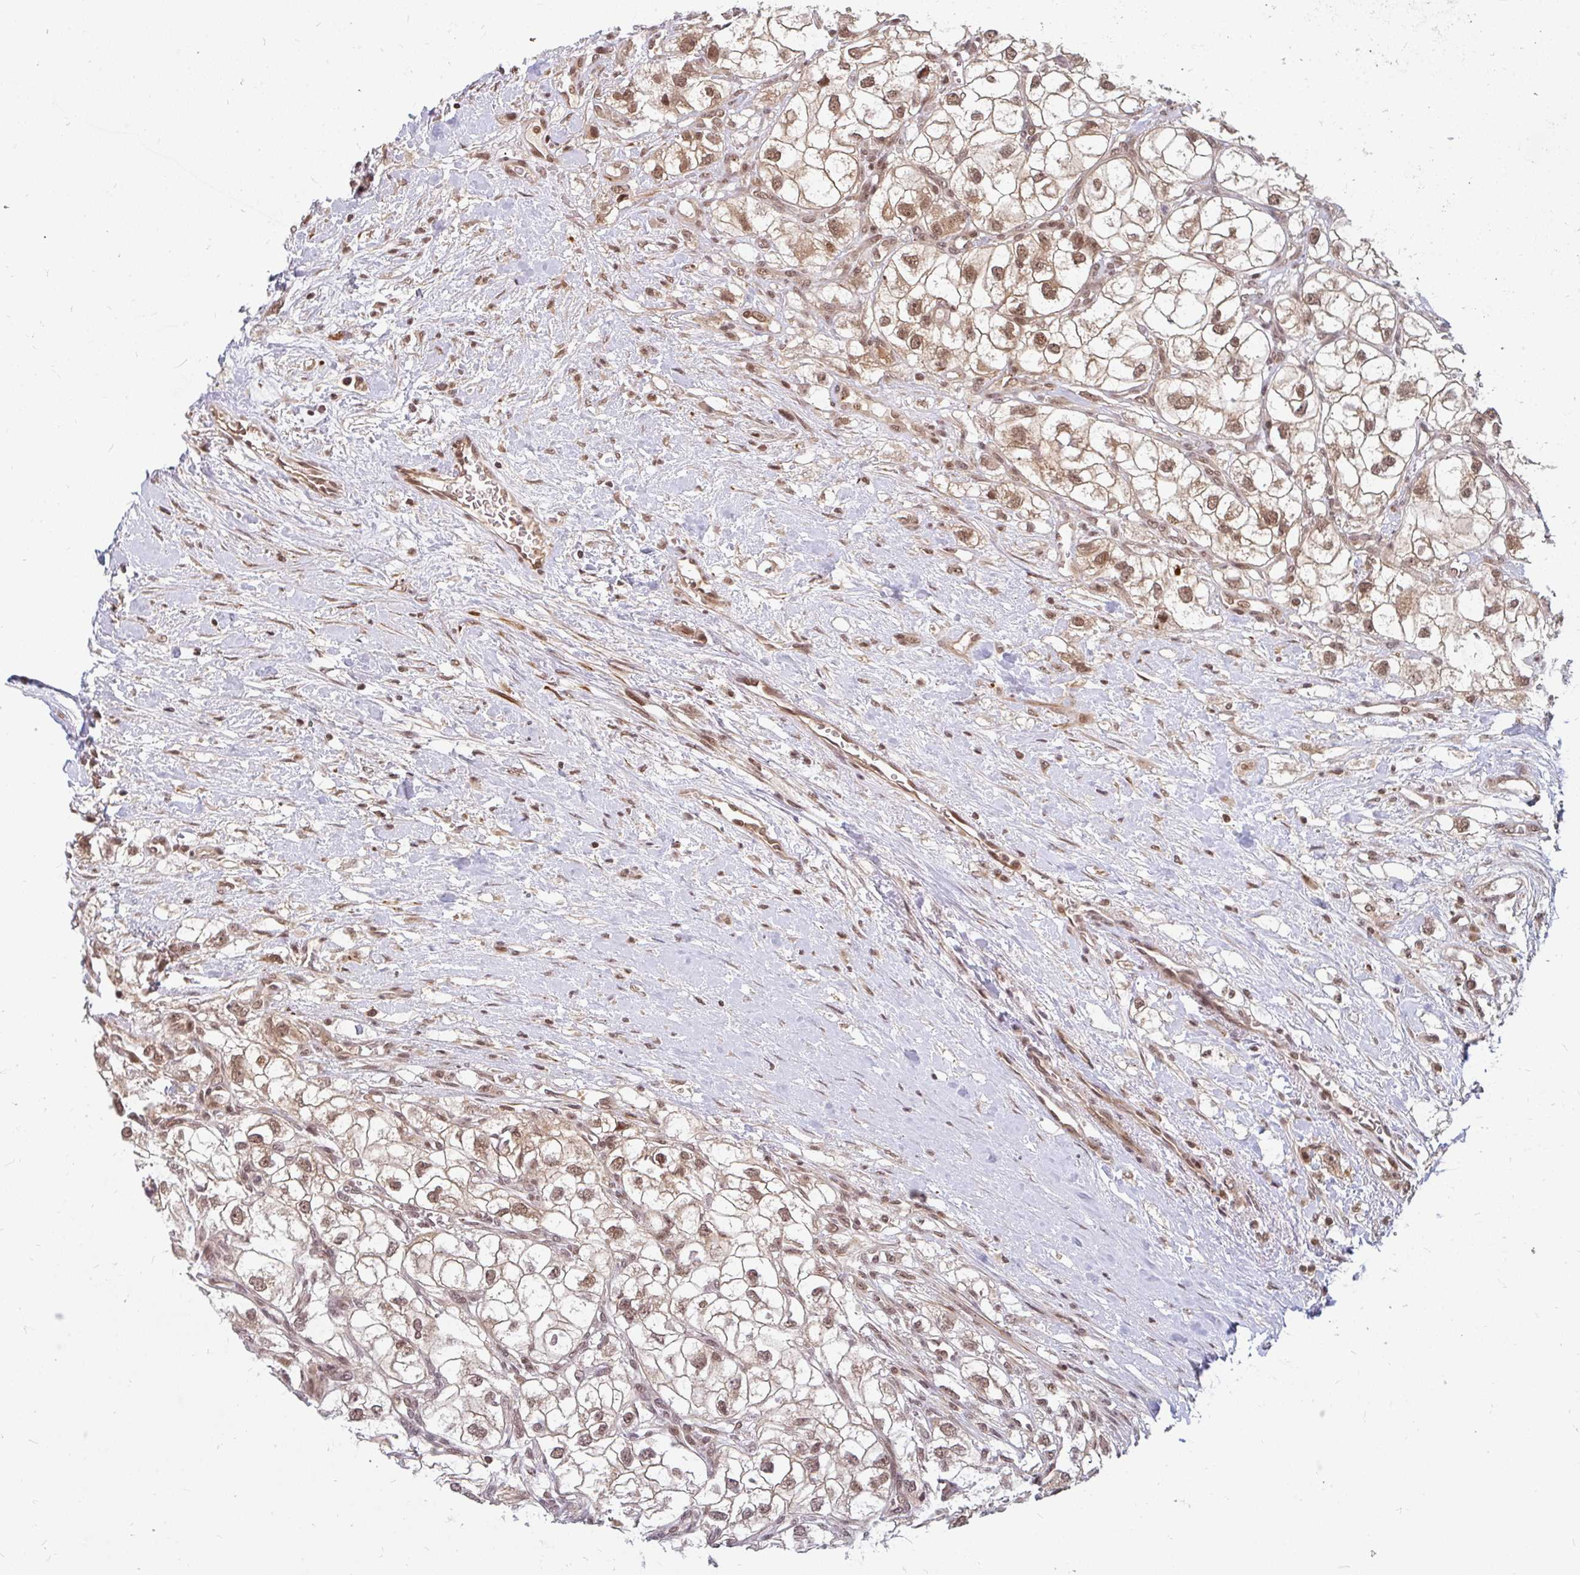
{"staining": {"intensity": "moderate", "quantity": ">75%", "location": "cytoplasmic/membranous,nuclear"}, "tissue": "renal cancer", "cell_type": "Tumor cells", "image_type": "cancer", "snomed": [{"axis": "morphology", "description": "Adenocarcinoma, NOS"}, {"axis": "topography", "description": "Kidney"}], "caption": "DAB (3,3'-diaminobenzidine) immunohistochemical staining of human renal adenocarcinoma demonstrates moderate cytoplasmic/membranous and nuclear protein expression in about >75% of tumor cells.", "gene": "GTF3C6", "patient": {"sex": "male", "age": 59}}